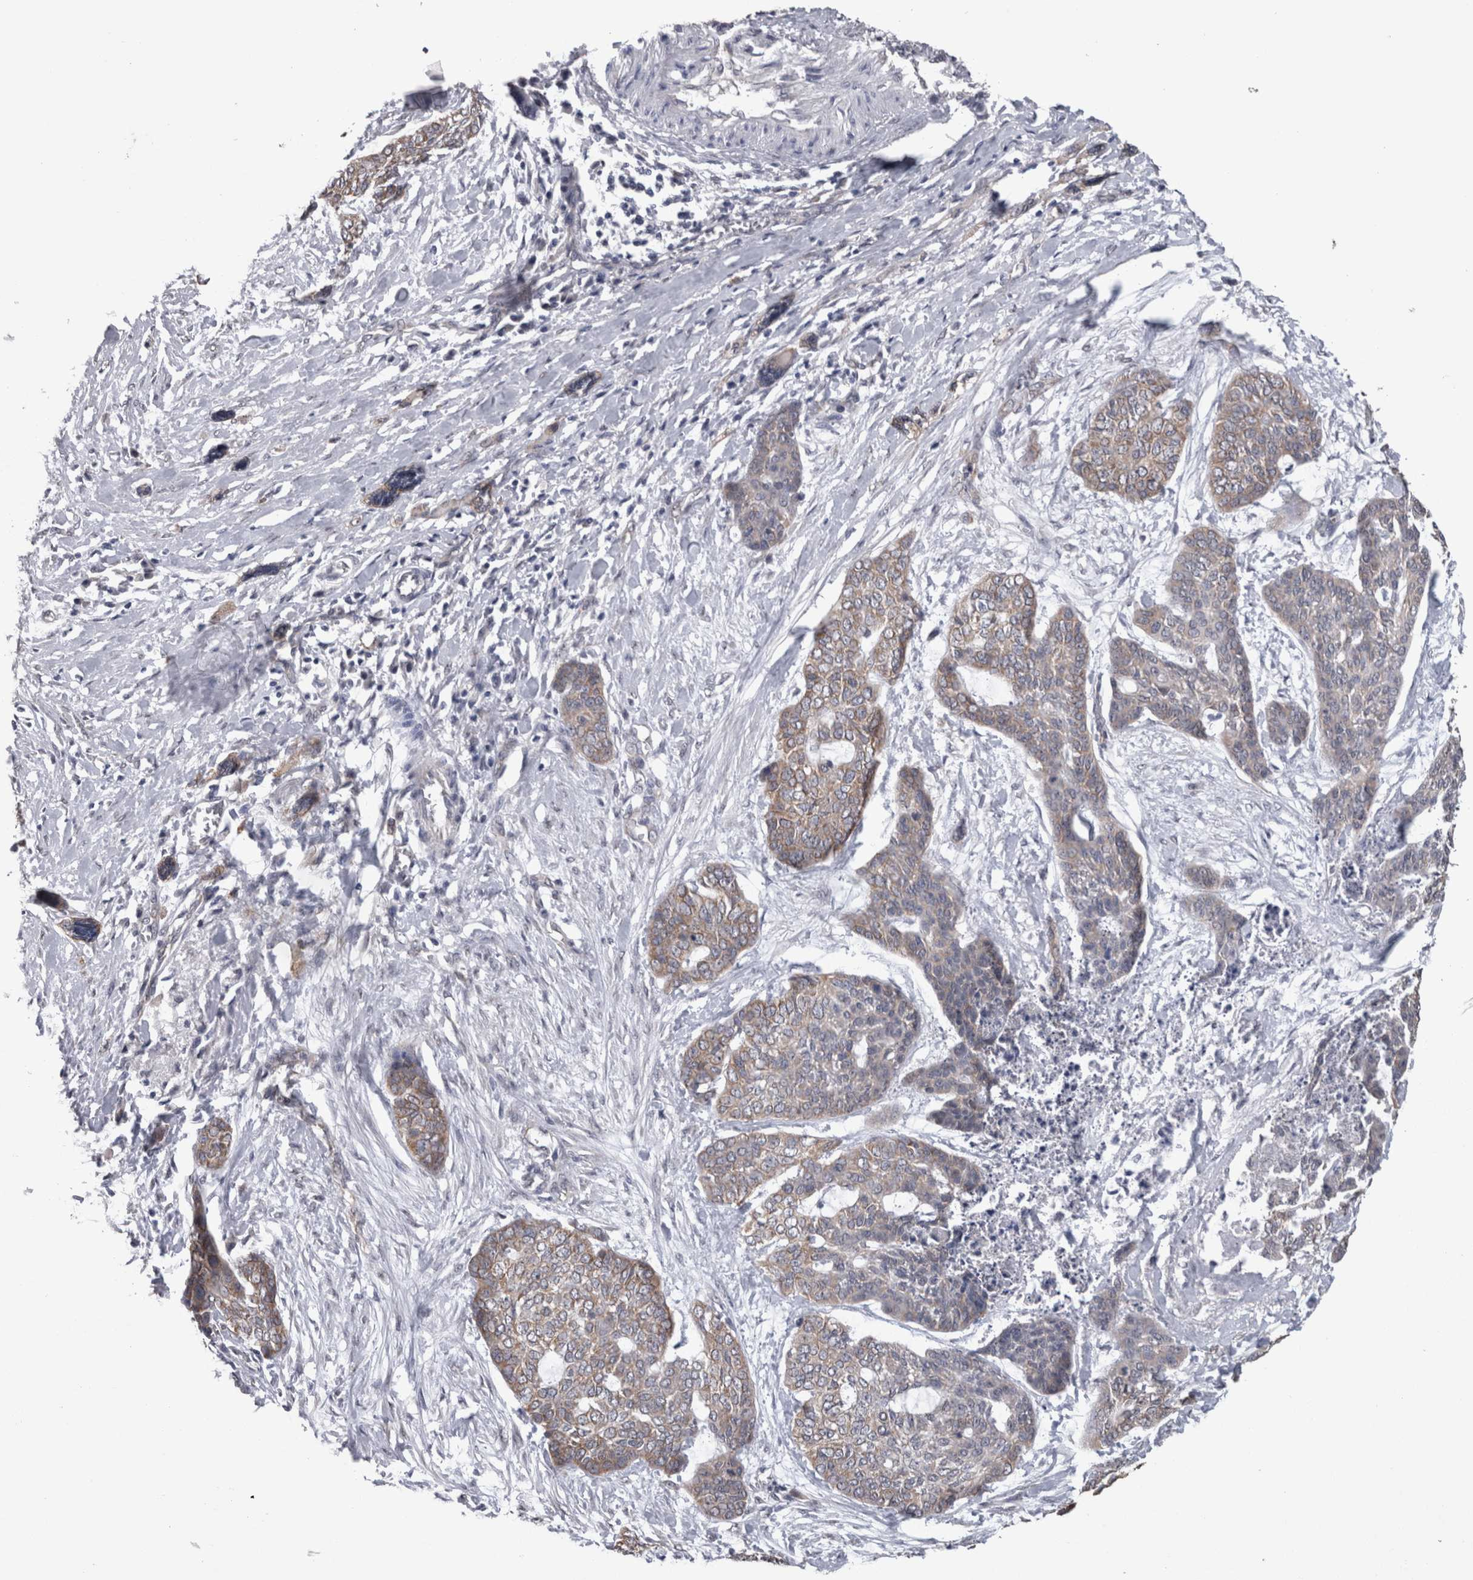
{"staining": {"intensity": "weak", "quantity": ">75%", "location": "cytoplasmic/membranous"}, "tissue": "skin cancer", "cell_type": "Tumor cells", "image_type": "cancer", "snomed": [{"axis": "morphology", "description": "Basal cell carcinoma"}, {"axis": "topography", "description": "Skin"}], "caption": "Basal cell carcinoma (skin) was stained to show a protein in brown. There is low levels of weak cytoplasmic/membranous positivity in about >75% of tumor cells.", "gene": "DDX6", "patient": {"sex": "female", "age": 64}}